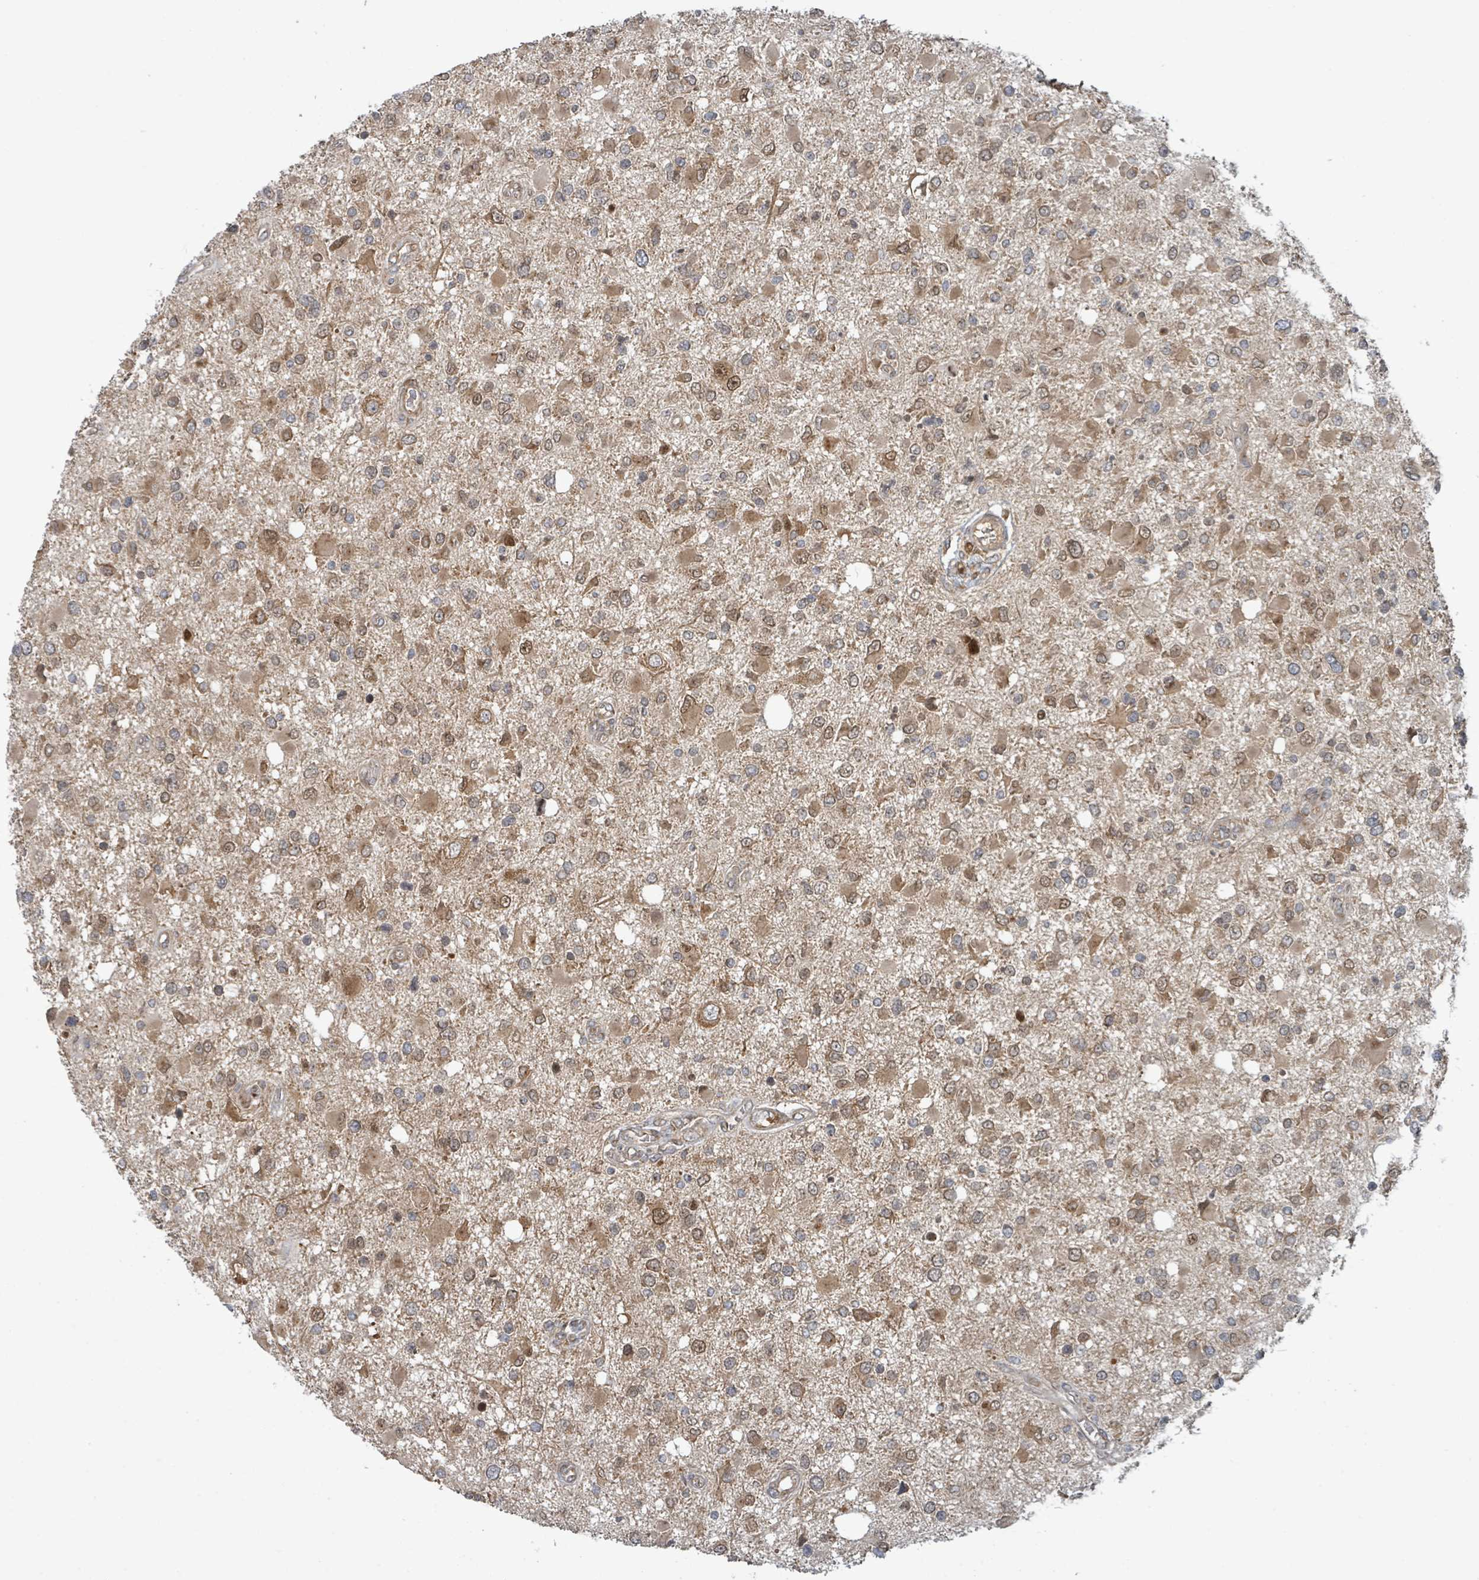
{"staining": {"intensity": "moderate", "quantity": ">75%", "location": "cytoplasmic/membranous,nuclear"}, "tissue": "glioma", "cell_type": "Tumor cells", "image_type": "cancer", "snomed": [{"axis": "morphology", "description": "Glioma, malignant, High grade"}, {"axis": "topography", "description": "Brain"}], "caption": "Human high-grade glioma (malignant) stained for a protein (brown) reveals moderate cytoplasmic/membranous and nuclear positive positivity in approximately >75% of tumor cells.", "gene": "OR51E1", "patient": {"sex": "male", "age": 53}}